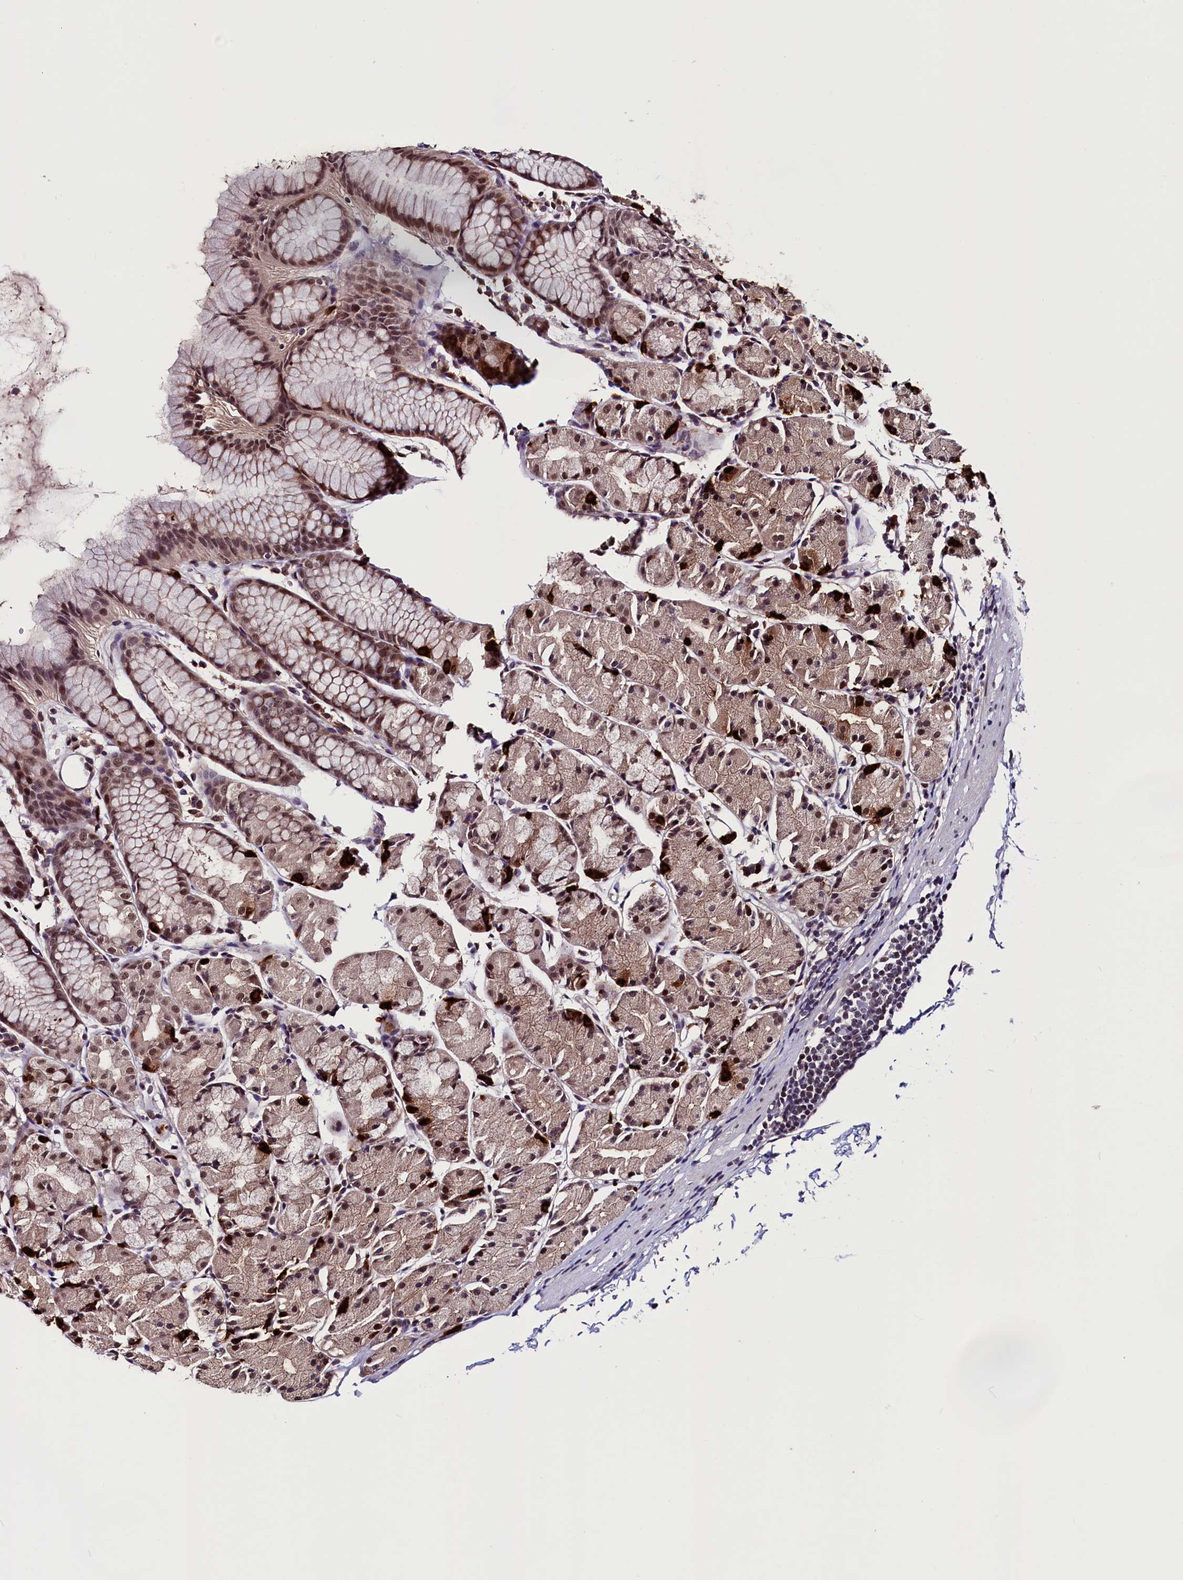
{"staining": {"intensity": "strong", "quantity": "25%-75%", "location": "cytoplasmic/membranous,nuclear"}, "tissue": "stomach", "cell_type": "Glandular cells", "image_type": "normal", "snomed": [{"axis": "morphology", "description": "Normal tissue, NOS"}, {"axis": "topography", "description": "Stomach, upper"}], "caption": "Protein staining by immunohistochemistry shows strong cytoplasmic/membranous,nuclear positivity in approximately 25%-75% of glandular cells in unremarkable stomach.", "gene": "RNMT", "patient": {"sex": "male", "age": 47}}